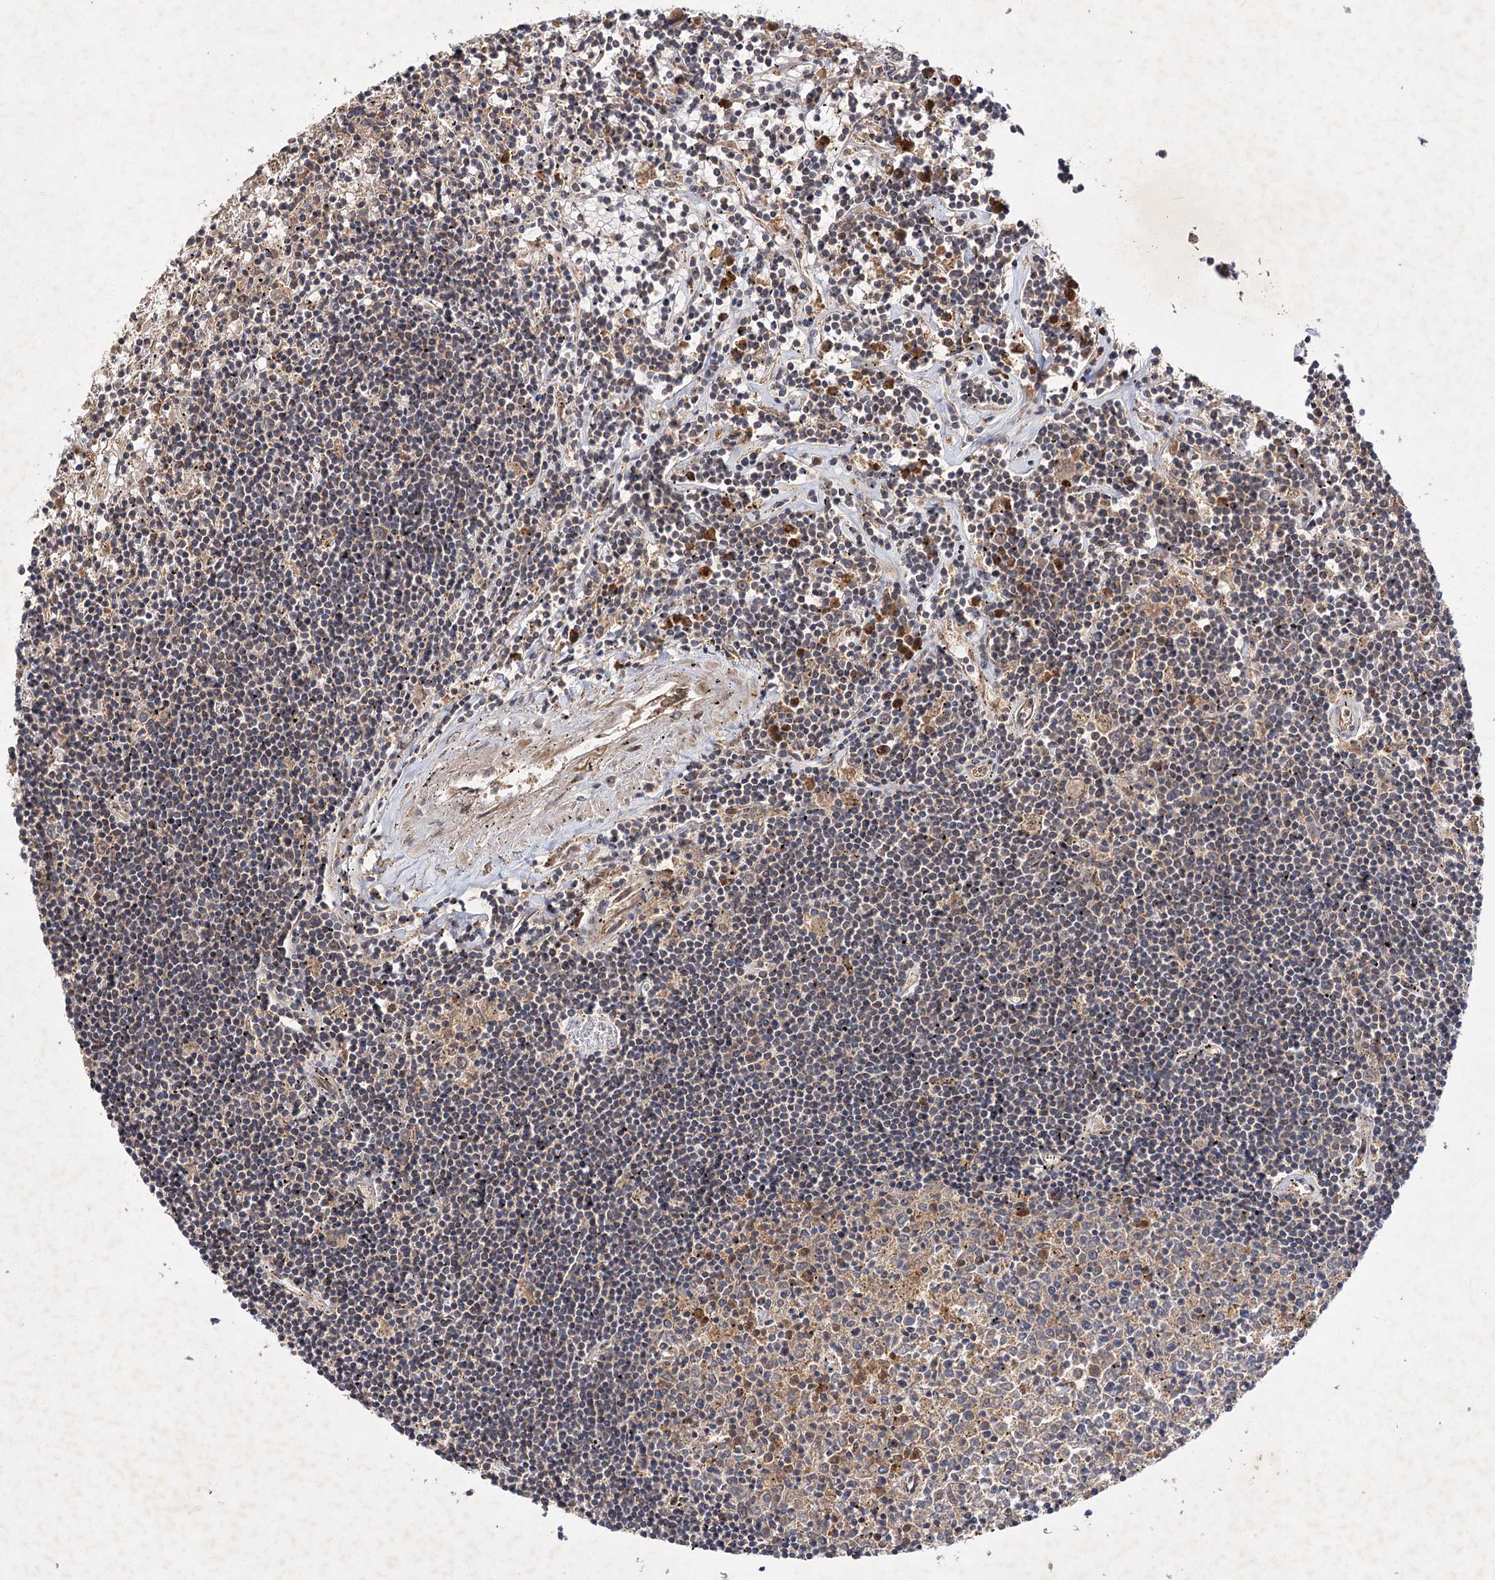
{"staining": {"intensity": "negative", "quantity": "none", "location": "none"}, "tissue": "lymphoma", "cell_type": "Tumor cells", "image_type": "cancer", "snomed": [{"axis": "morphology", "description": "Malignant lymphoma, non-Hodgkin's type, Low grade"}, {"axis": "topography", "description": "Spleen"}], "caption": "Tumor cells show no significant staining in lymphoma.", "gene": "FBXW8", "patient": {"sex": "male", "age": 76}}